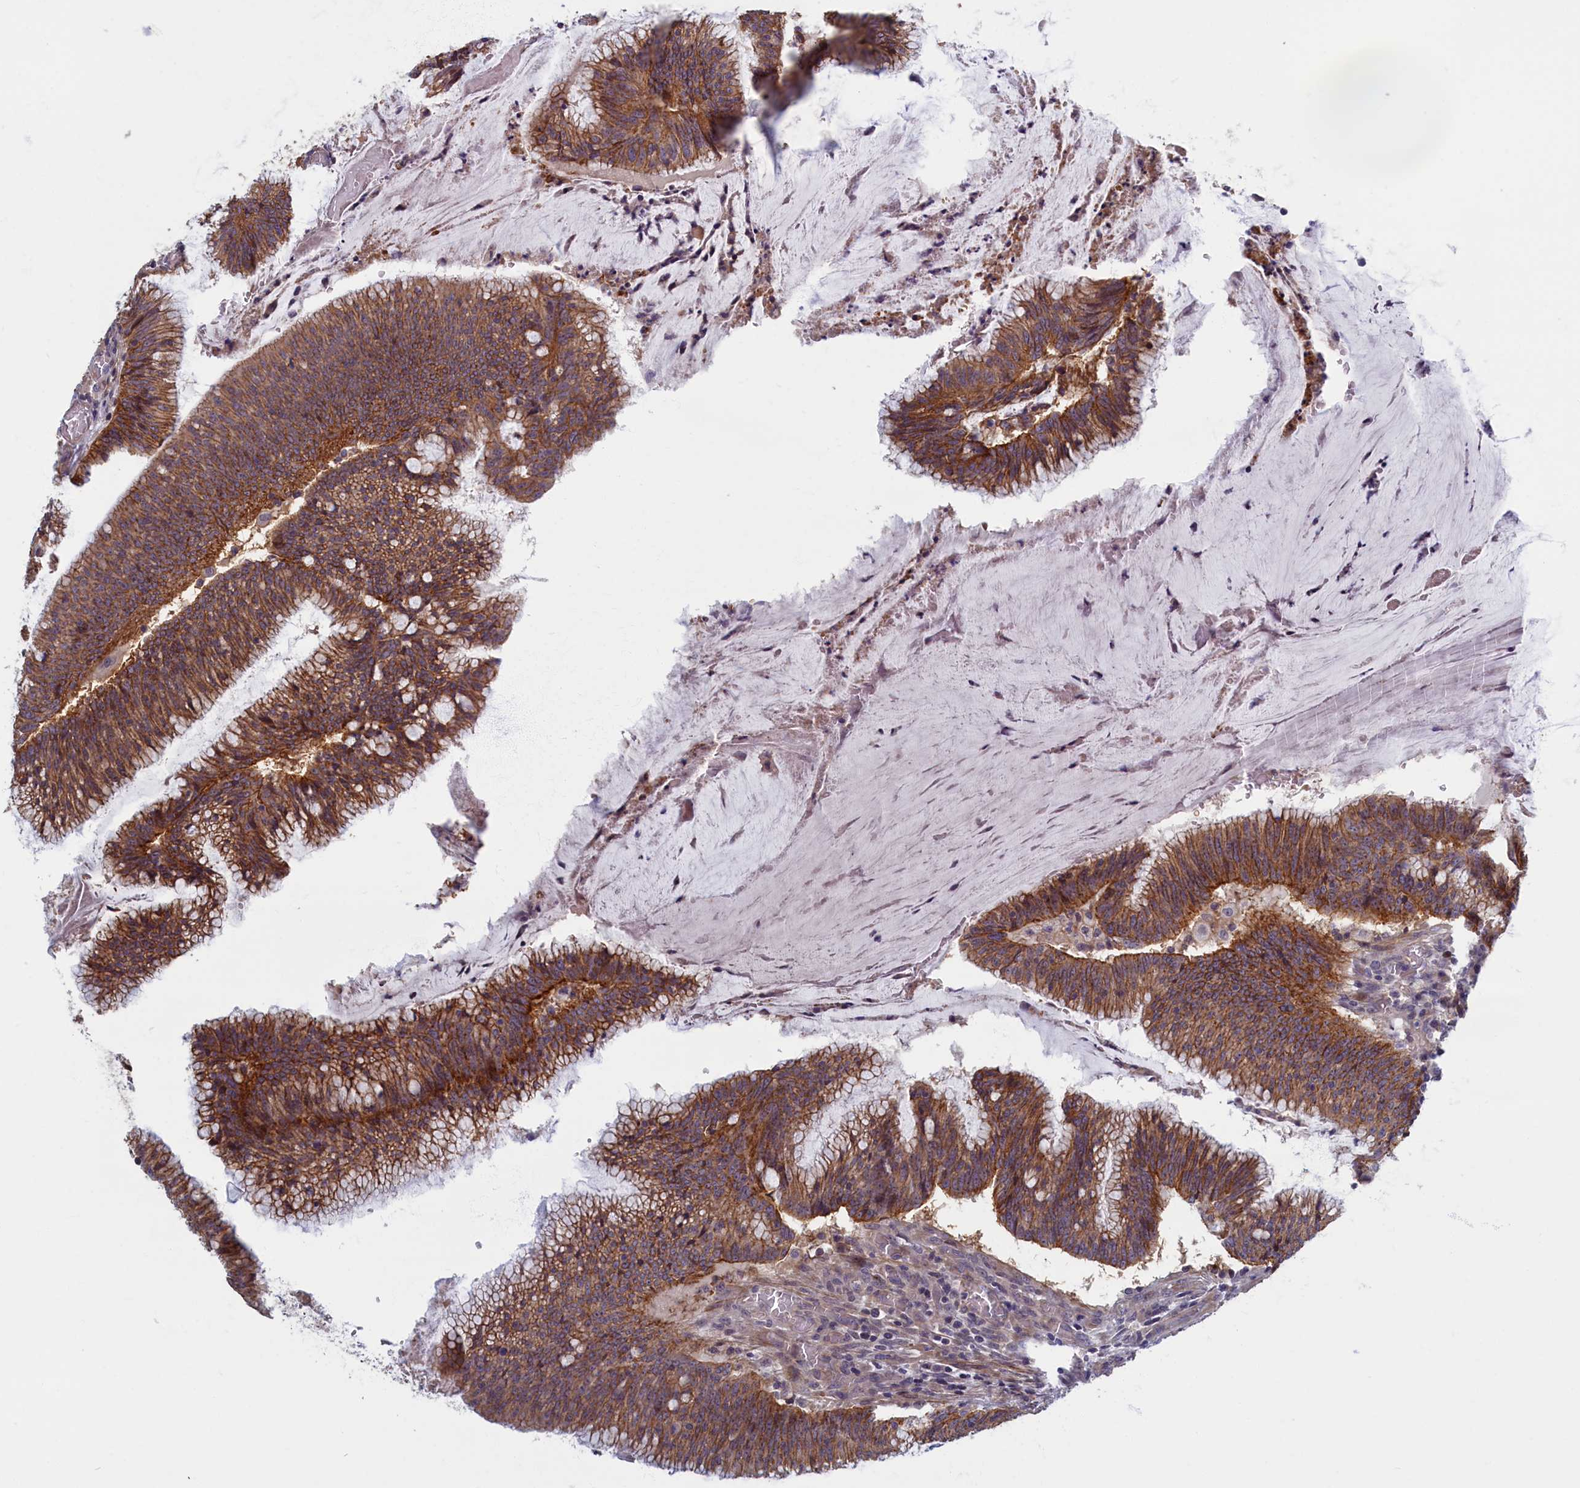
{"staining": {"intensity": "moderate", "quantity": ">75%", "location": "cytoplasmic/membranous"}, "tissue": "colorectal cancer", "cell_type": "Tumor cells", "image_type": "cancer", "snomed": [{"axis": "morphology", "description": "Adenocarcinoma, NOS"}, {"axis": "topography", "description": "Rectum"}], "caption": "Immunohistochemistry staining of colorectal adenocarcinoma, which displays medium levels of moderate cytoplasmic/membranous expression in approximately >75% of tumor cells indicating moderate cytoplasmic/membranous protein staining. The staining was performed using DAB (brown) for protein detection and nuclei were counterstained in hematoxylin (blue).", "gene": "TRPM4", "patient": {"sex": "female", "age": 77}}